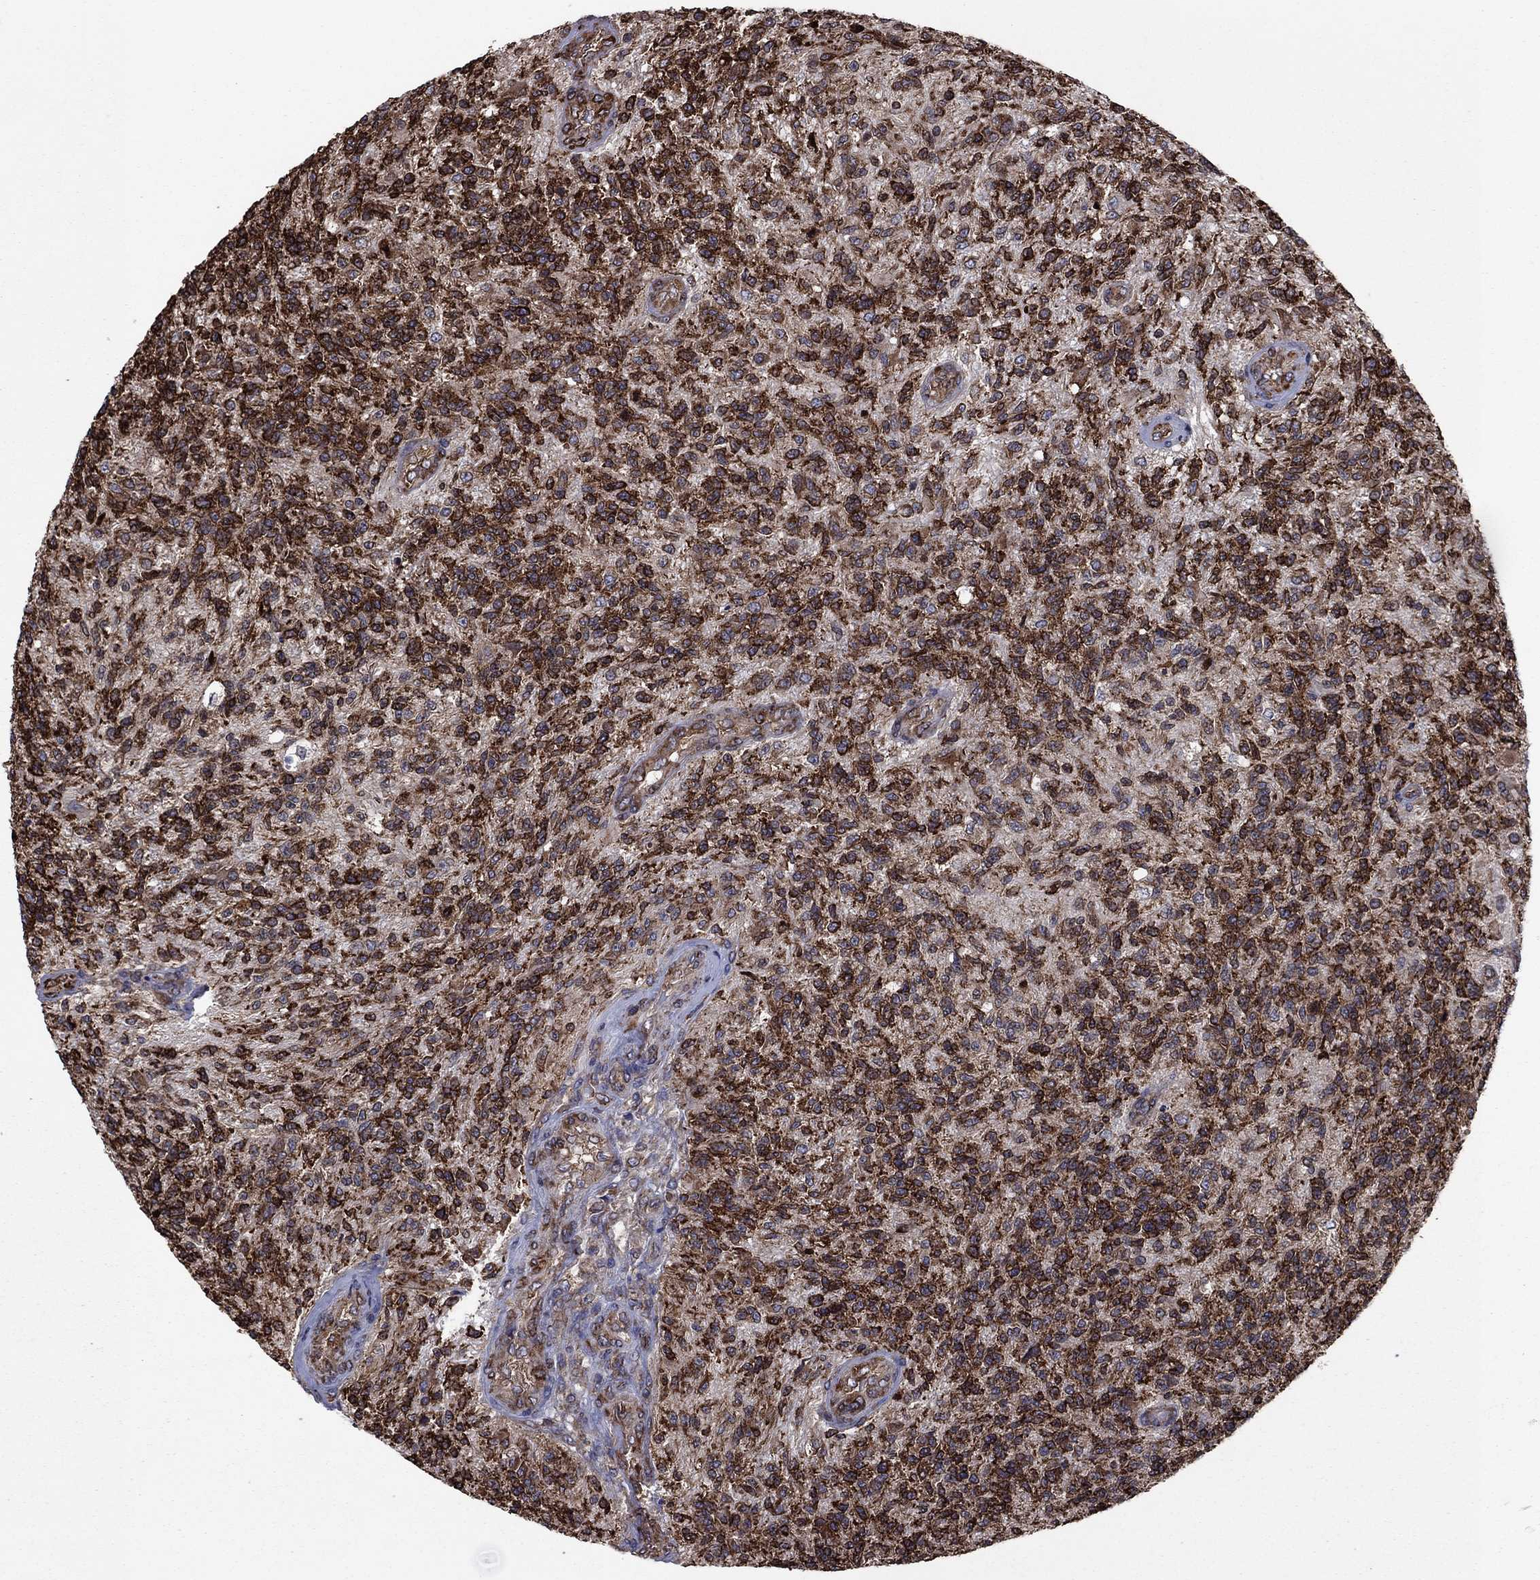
{"staining": {"intensity": "strong", "quantity": ">75%", "location": "cytoplasmic/membranous"}, "tissue": "glioma", "cell_type": "Tumor cells", "image_type": "cancer", "snomed": [{"axis": "morphology", "description": "Glioma, malignant, High grade"}, {"axis": "topography", "description": "Brain"}], "caption": "Tumor cells demonstrate high levels of strong cytoplasmic/membranous positivity in approximately >75% of cells in human glioma. The protein is stained brown, and the nuclei are stained in blue (DAB (3,3'-diaminobenzidine) IHC with brightfield microscopy, high magnification).", "gene": "YBX1", "patient": {"sex": "male", "age": 56}}